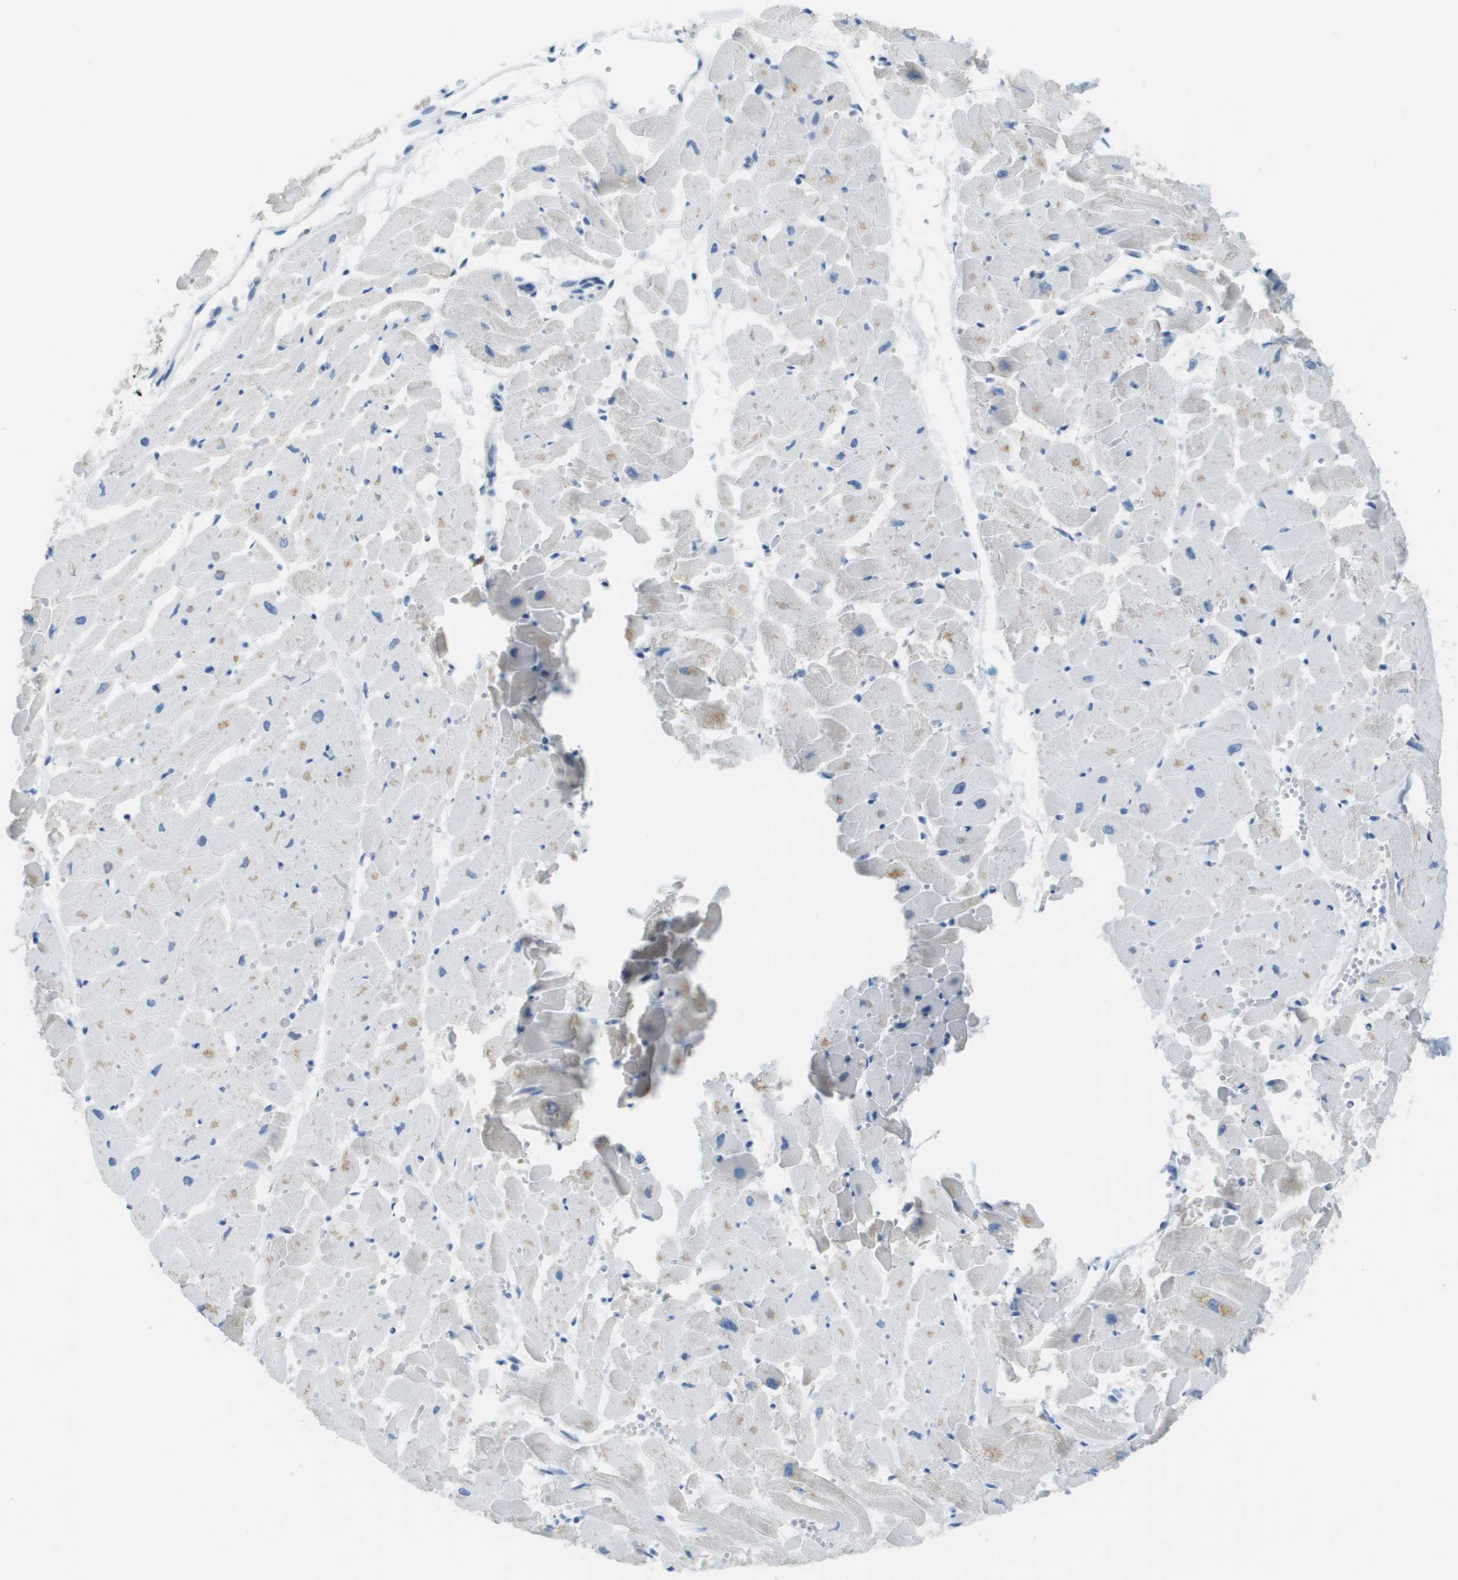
{"staining": {"intensity": "negative", "quantity": "none", "location": "none"}, "tissue": "heart muscle", "cell_type": "Cardiomyocytes", "image_type": "normal", "snomed": [{"axis": "morphology", "description": "Normal tissue, NOS"}, {"axis": "topography", "description": "Heart"}], "caption": "Cardiomyocytes are negative for brown protein staining in normal heart muscle. (Stains: DAB (3,3'-diaminobenzidine) immunohistochemistry (IHC) with hematoxylin counter stain, Microscopy: brightfield microscopy at high magnification).", "gene": "PTGDR2", "patient": {"sex": "female", "age": 19}}